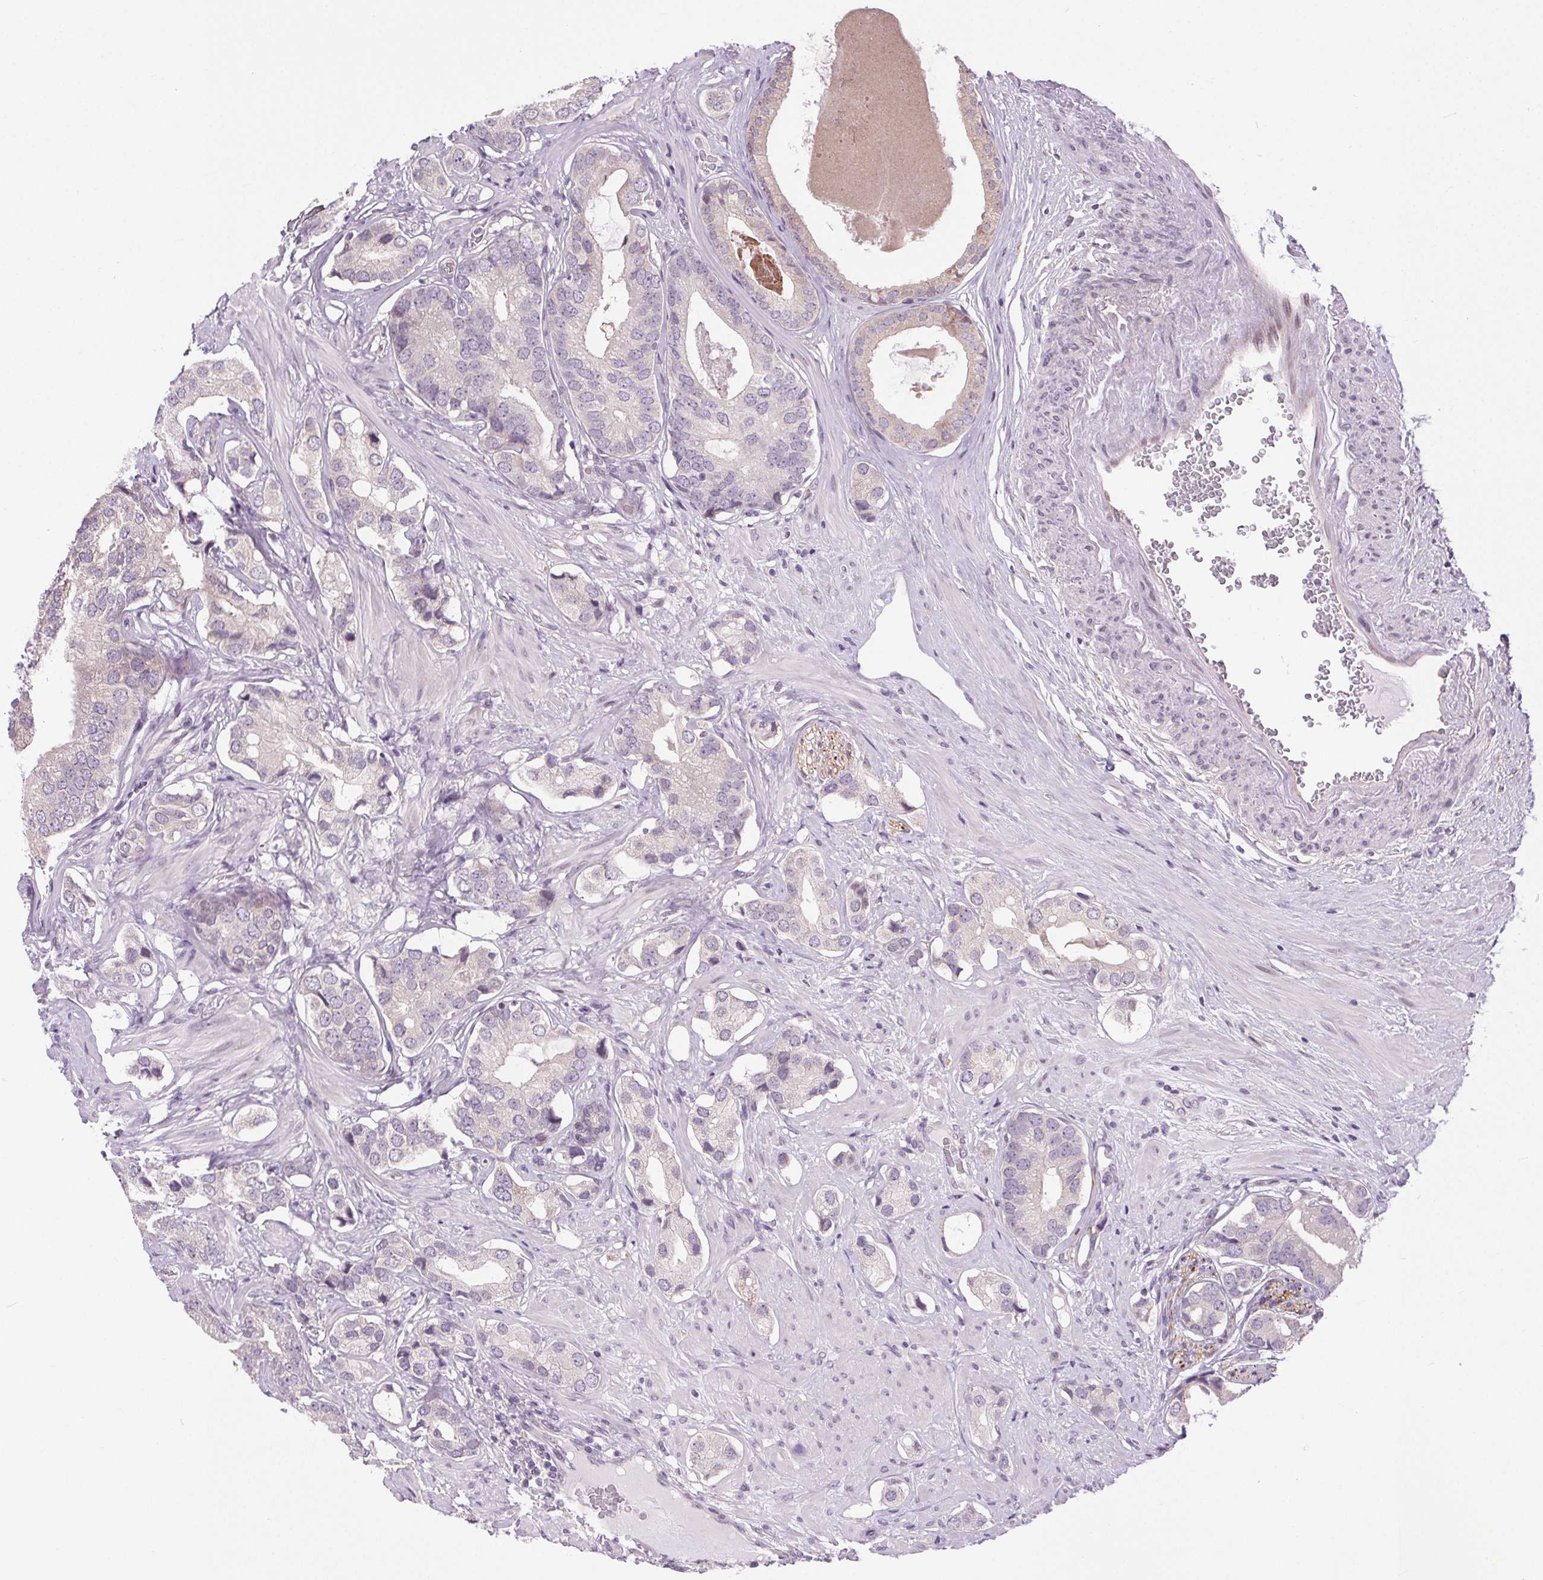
{"staining": {"intensity": "negative", "quantity": "none", "location": "none"}, "tissue": "prostate cancer", "cell_type": "Tumor cells", "image_type": "cancer", "snomed": [{"axis": "morphology", "description": "Adenocarcinoma, Low grade"}, {"axis": "topography", "description": "Prostate"}], "caption": "Low-grade adenocarcinoma (prostate) stained for a protein using IHC shows no expression tumor cells.", "gene": "SYT11", "patient": {"sex": "male", "age": 61}}